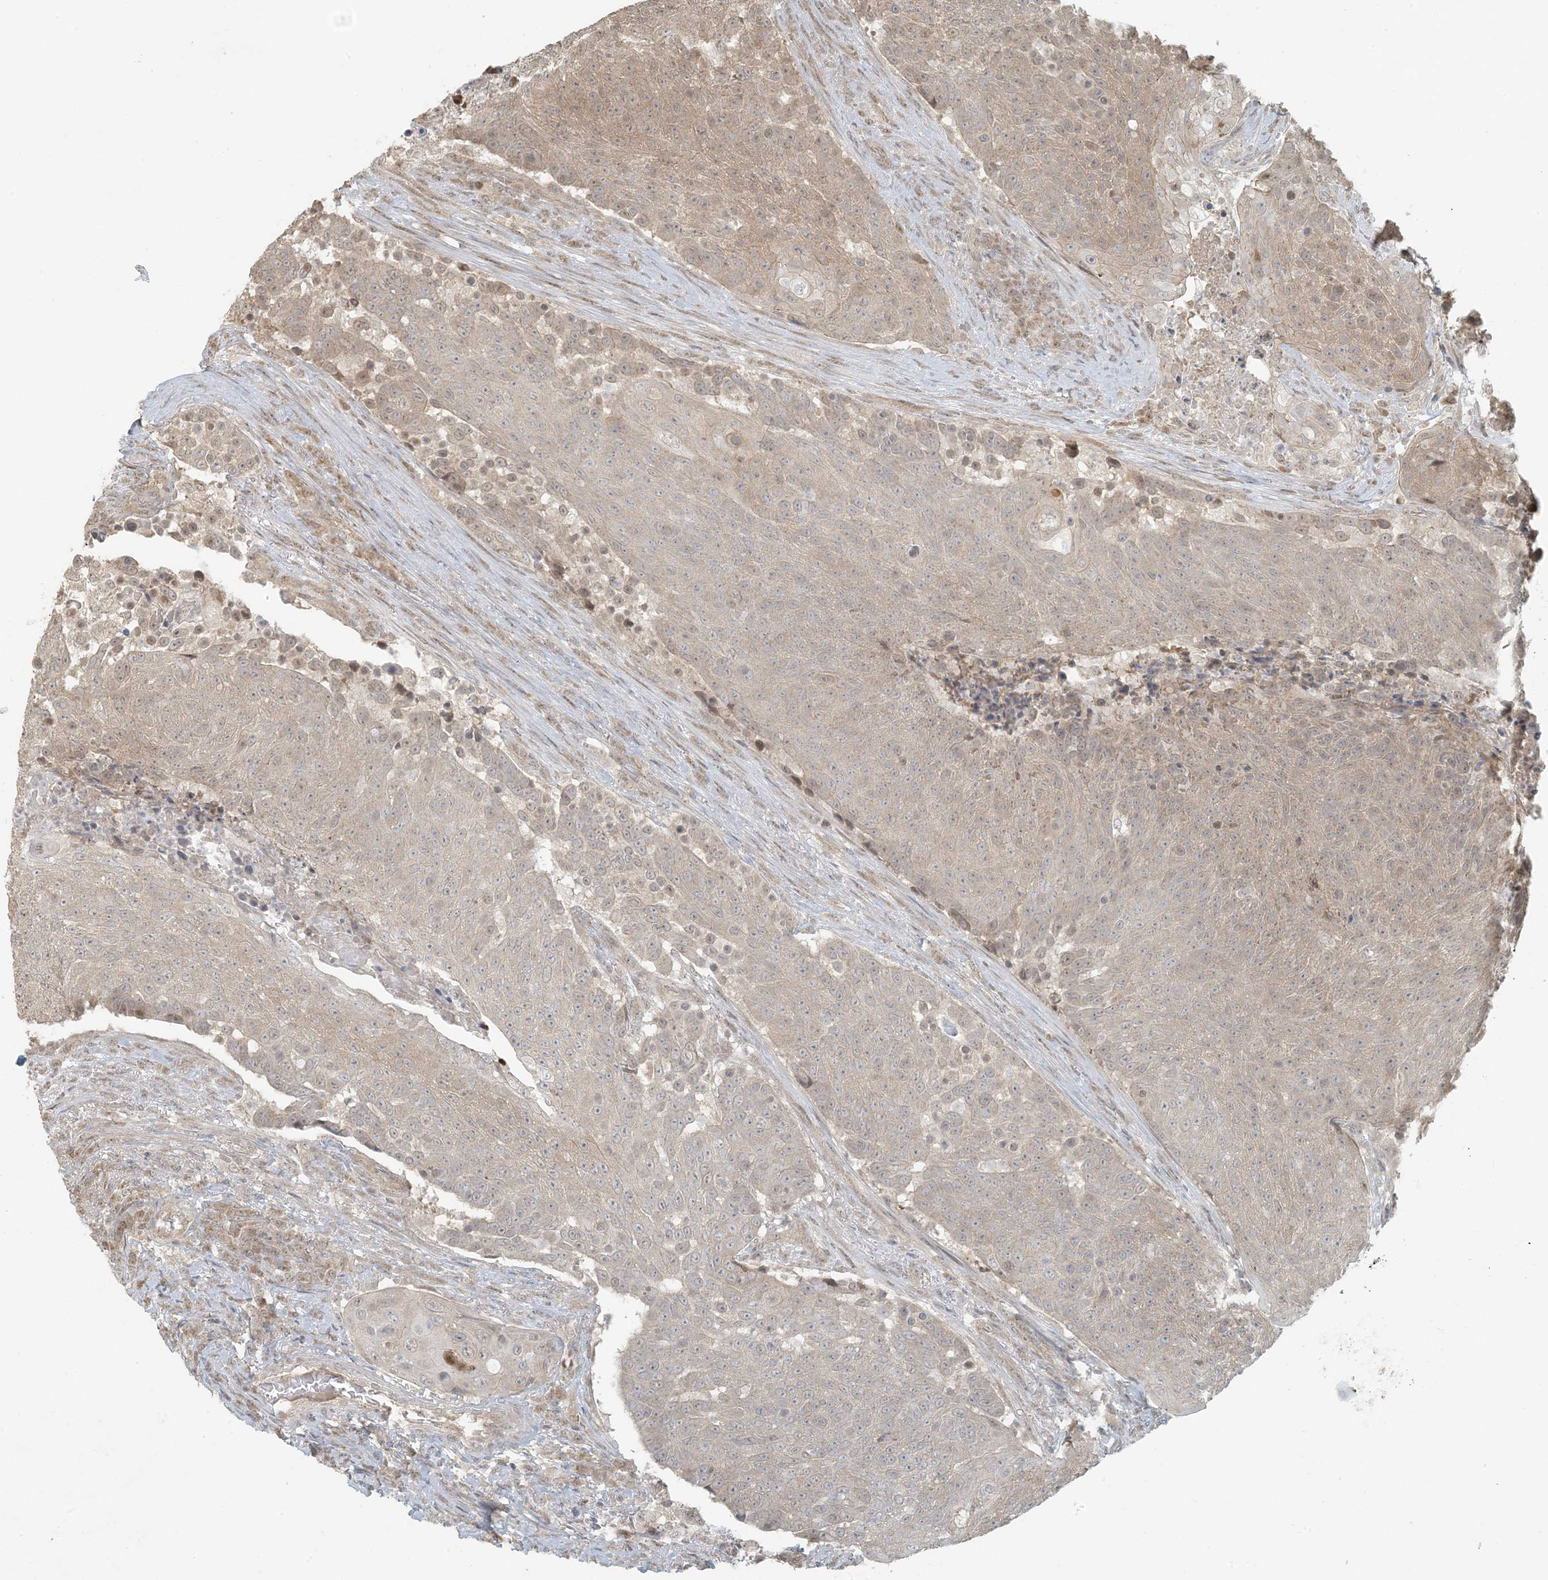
{"staining": {"intensity": "weak", "quantity": "25%-75%", "location": "cytoplasmic/membranous"}, "tissue": "urothelial cancer", "cell_type": "Tumor cells", "image_type": "cancer", "snomed": [{"axis": "morphology", "description": "Urothelial carcinoma, High grade"}, {"axis": "topography", "description": "Urinary bladder"}], "caption": "This is an image of immunohistochemistry (IHC) staining of high-grade urothelial carcinoma, which shows weak staining in the cytoplasmic/membranous of tumor cells.", "gene": "BCORL1", "patient": {"sex": "female", "age": 63}}